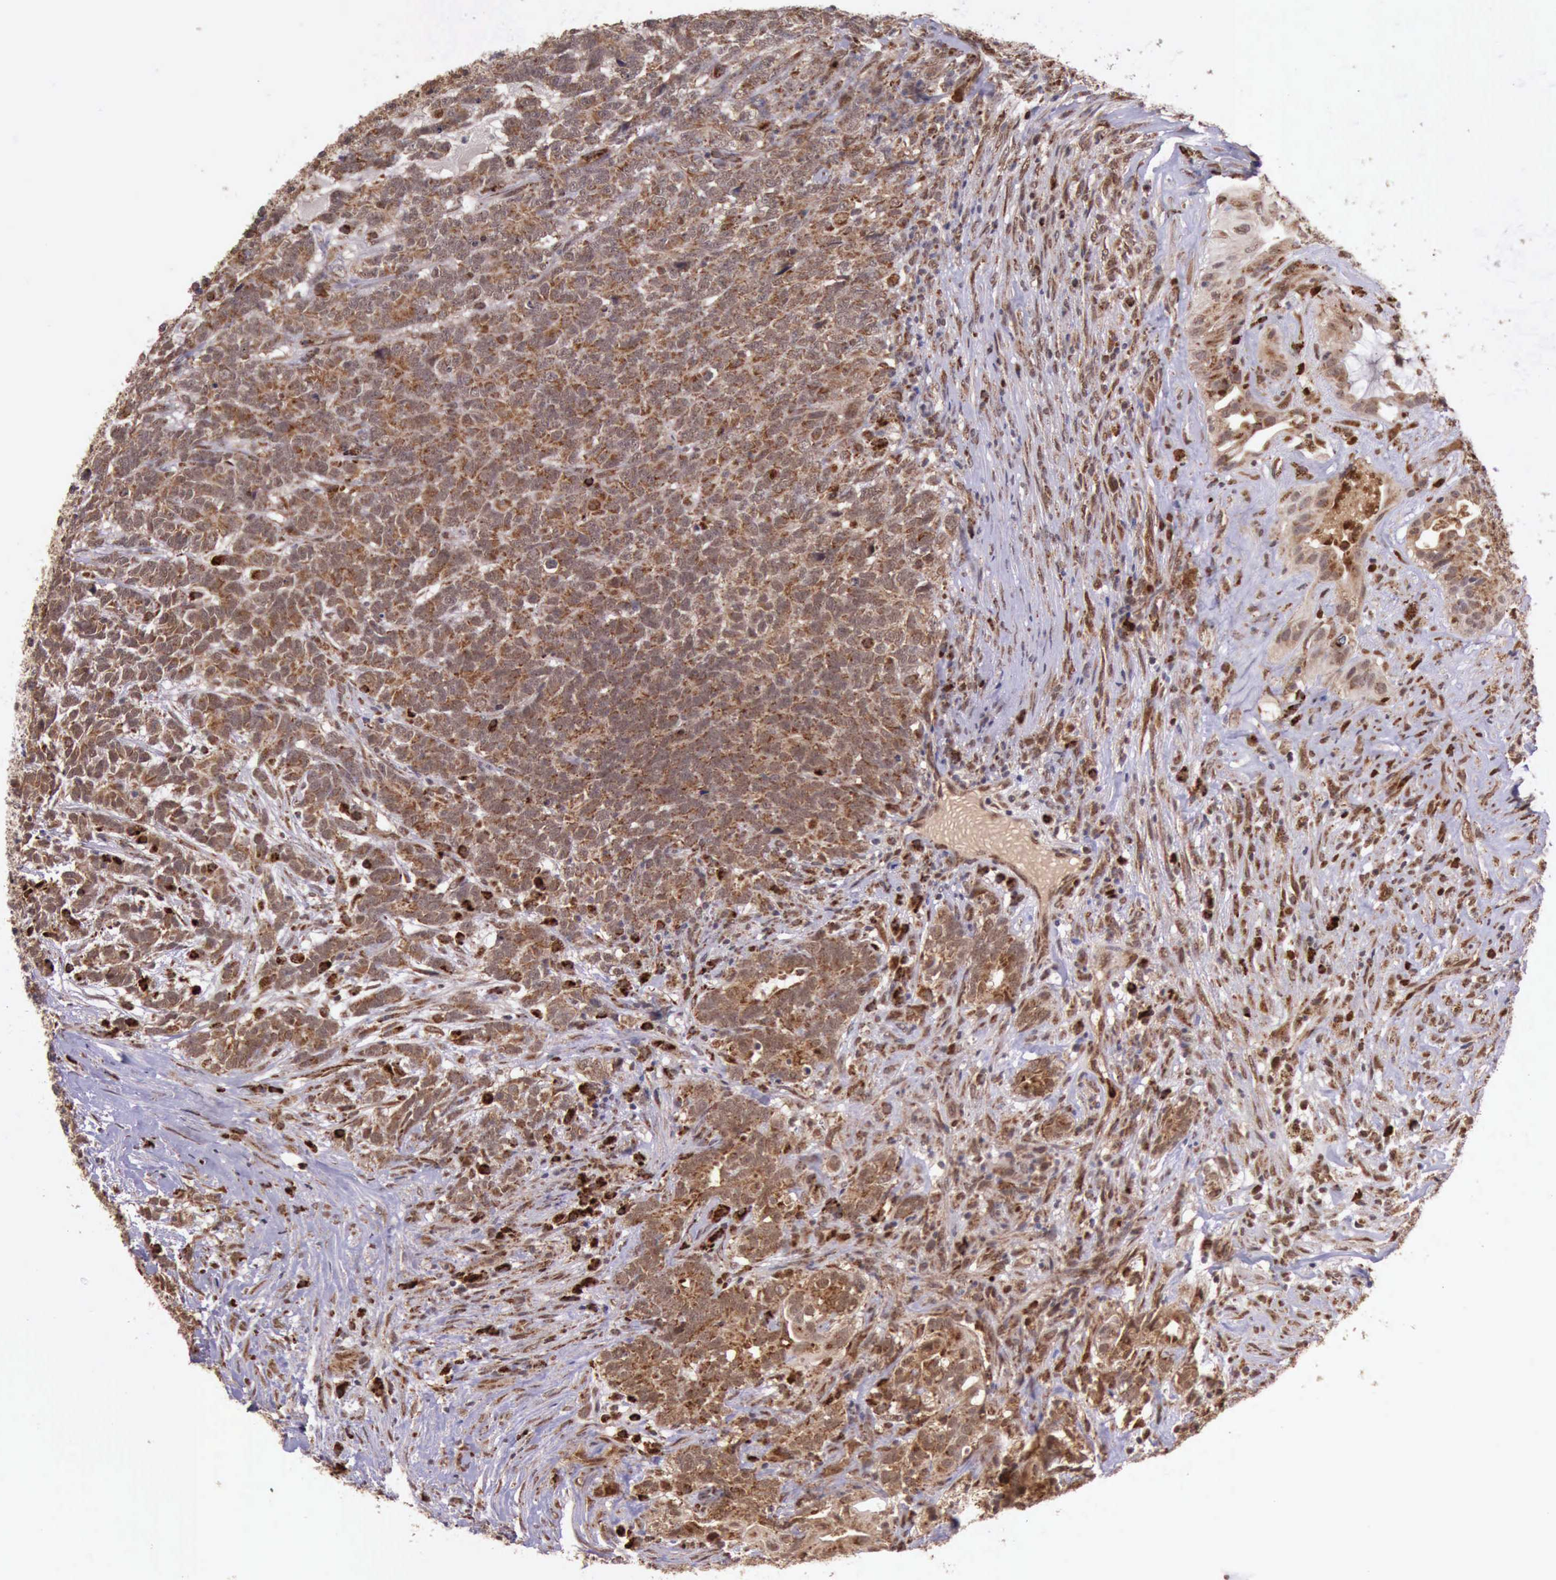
{"staining": {"intensity": "moderate", "quantity": ">75%", "location": "cytoplasmic/membranous"}, "tissue": "testis cancer", "cell_type": "Tumor cells", "image_type": "cancer", "snomed": [{"axis": "morphology", "description": "Carcinoma, Embryonal, NOS"}, {"axis": "topography", "description": "Testis"}], "caption": "Testis cancer (embryonal carcinoma) tissue demonstrates moderate cytoplasmic/membranous staining in about >75% of tumor cells, visualized by immunohistochemistry.", "gene": "ARMCX3", "patient": {"sex": "male", "age": 26}}